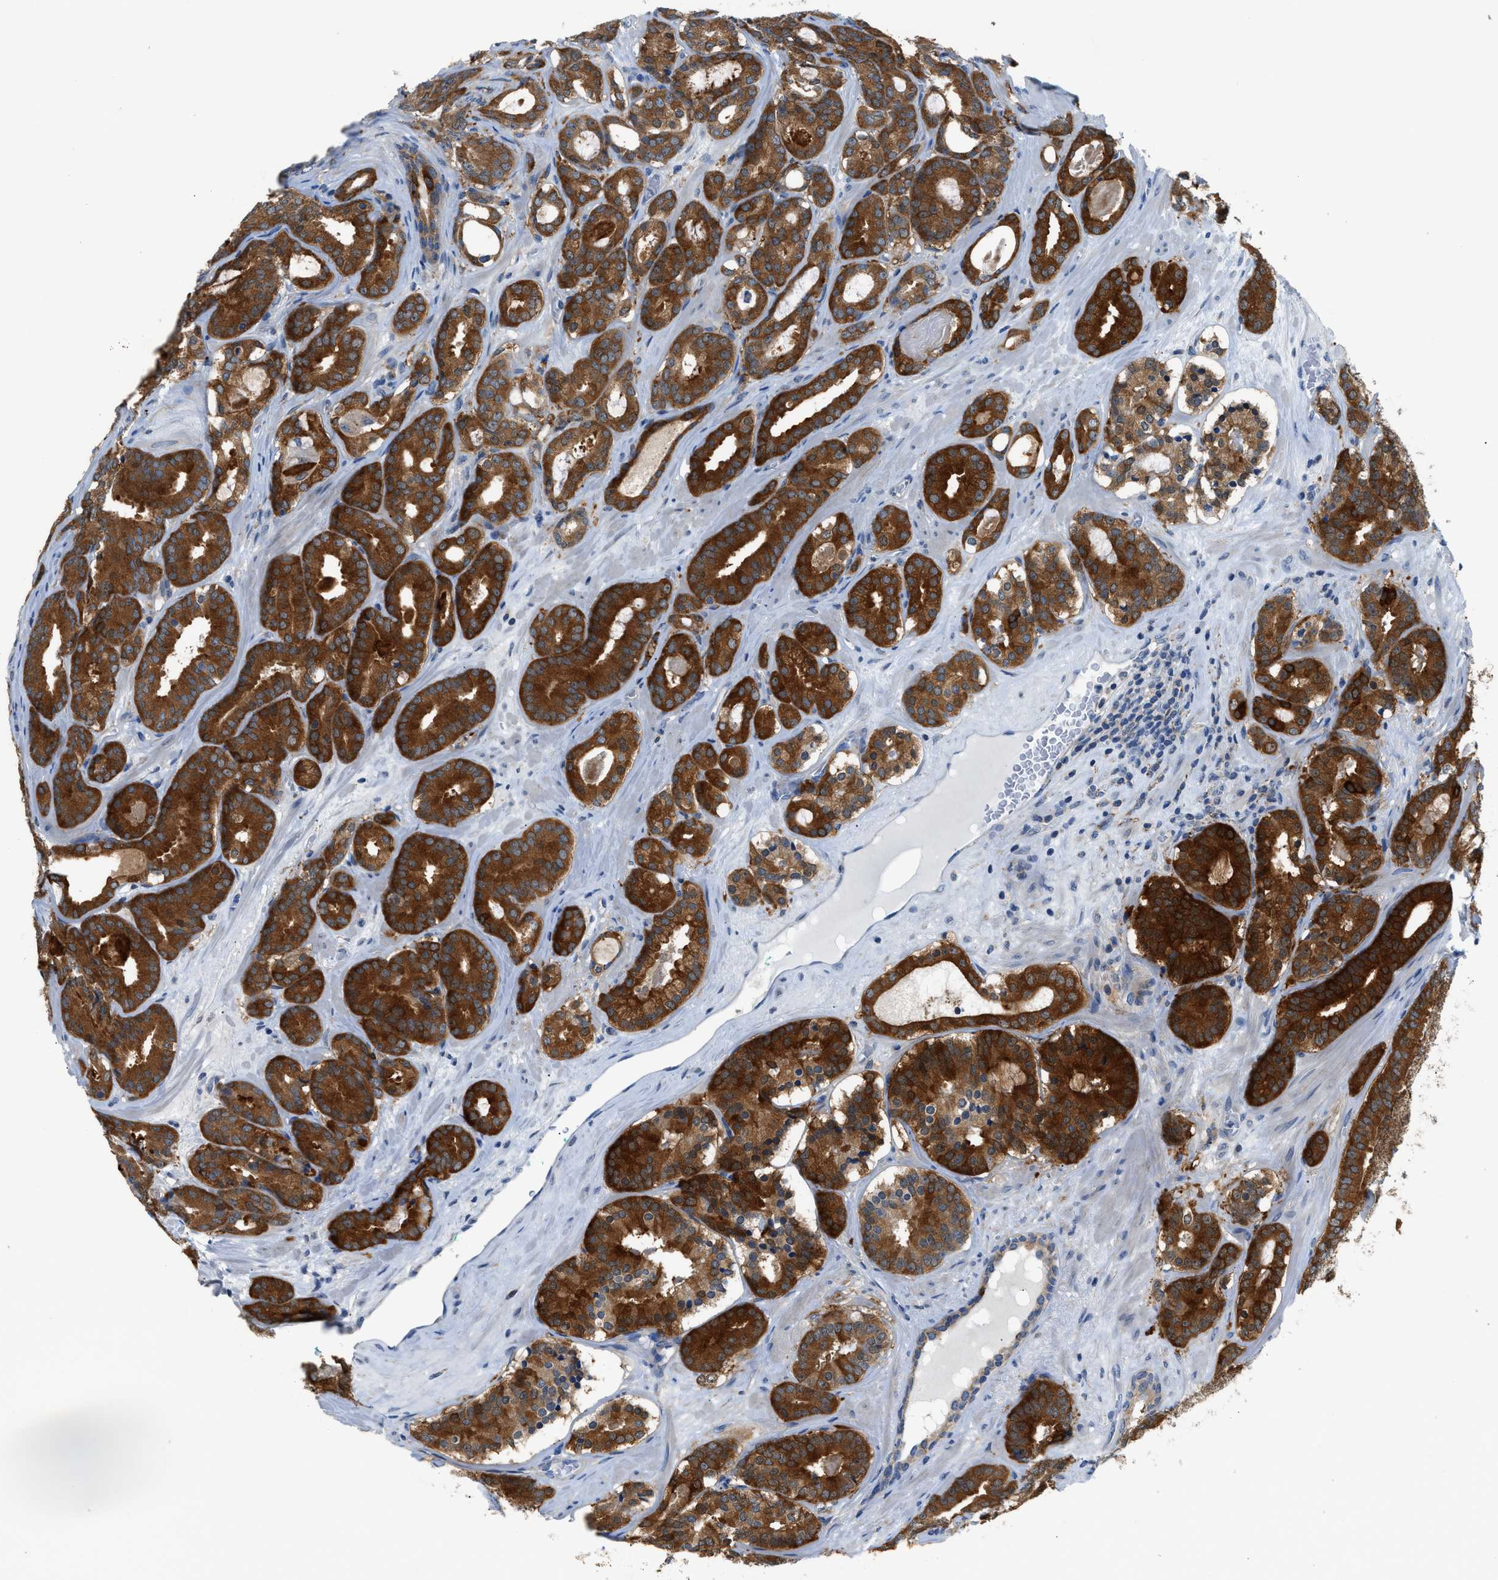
{"staining": {"intensity": "strong", "quantity": ">75%", "location": "cytoplasmic/membranous"}, "tissue": "prostate cancer", "cell_type": "Tumor cells", "image_type": "cancer", "snomed": [{"axis": "morphology", "description": "Adenocarcinoma, High grade"}, {"axis": "topography", "description": "Prostate"}], "caption": "Immunohistochemical staining of human high-grade adenocarcinoma (prostate) displays high levels of strong cytoplasmic/membranous protein positivity in approximately >75% of tumor cells.", "gene": "TMEM45B", "patient": {"sex": "male", "age": 60}}